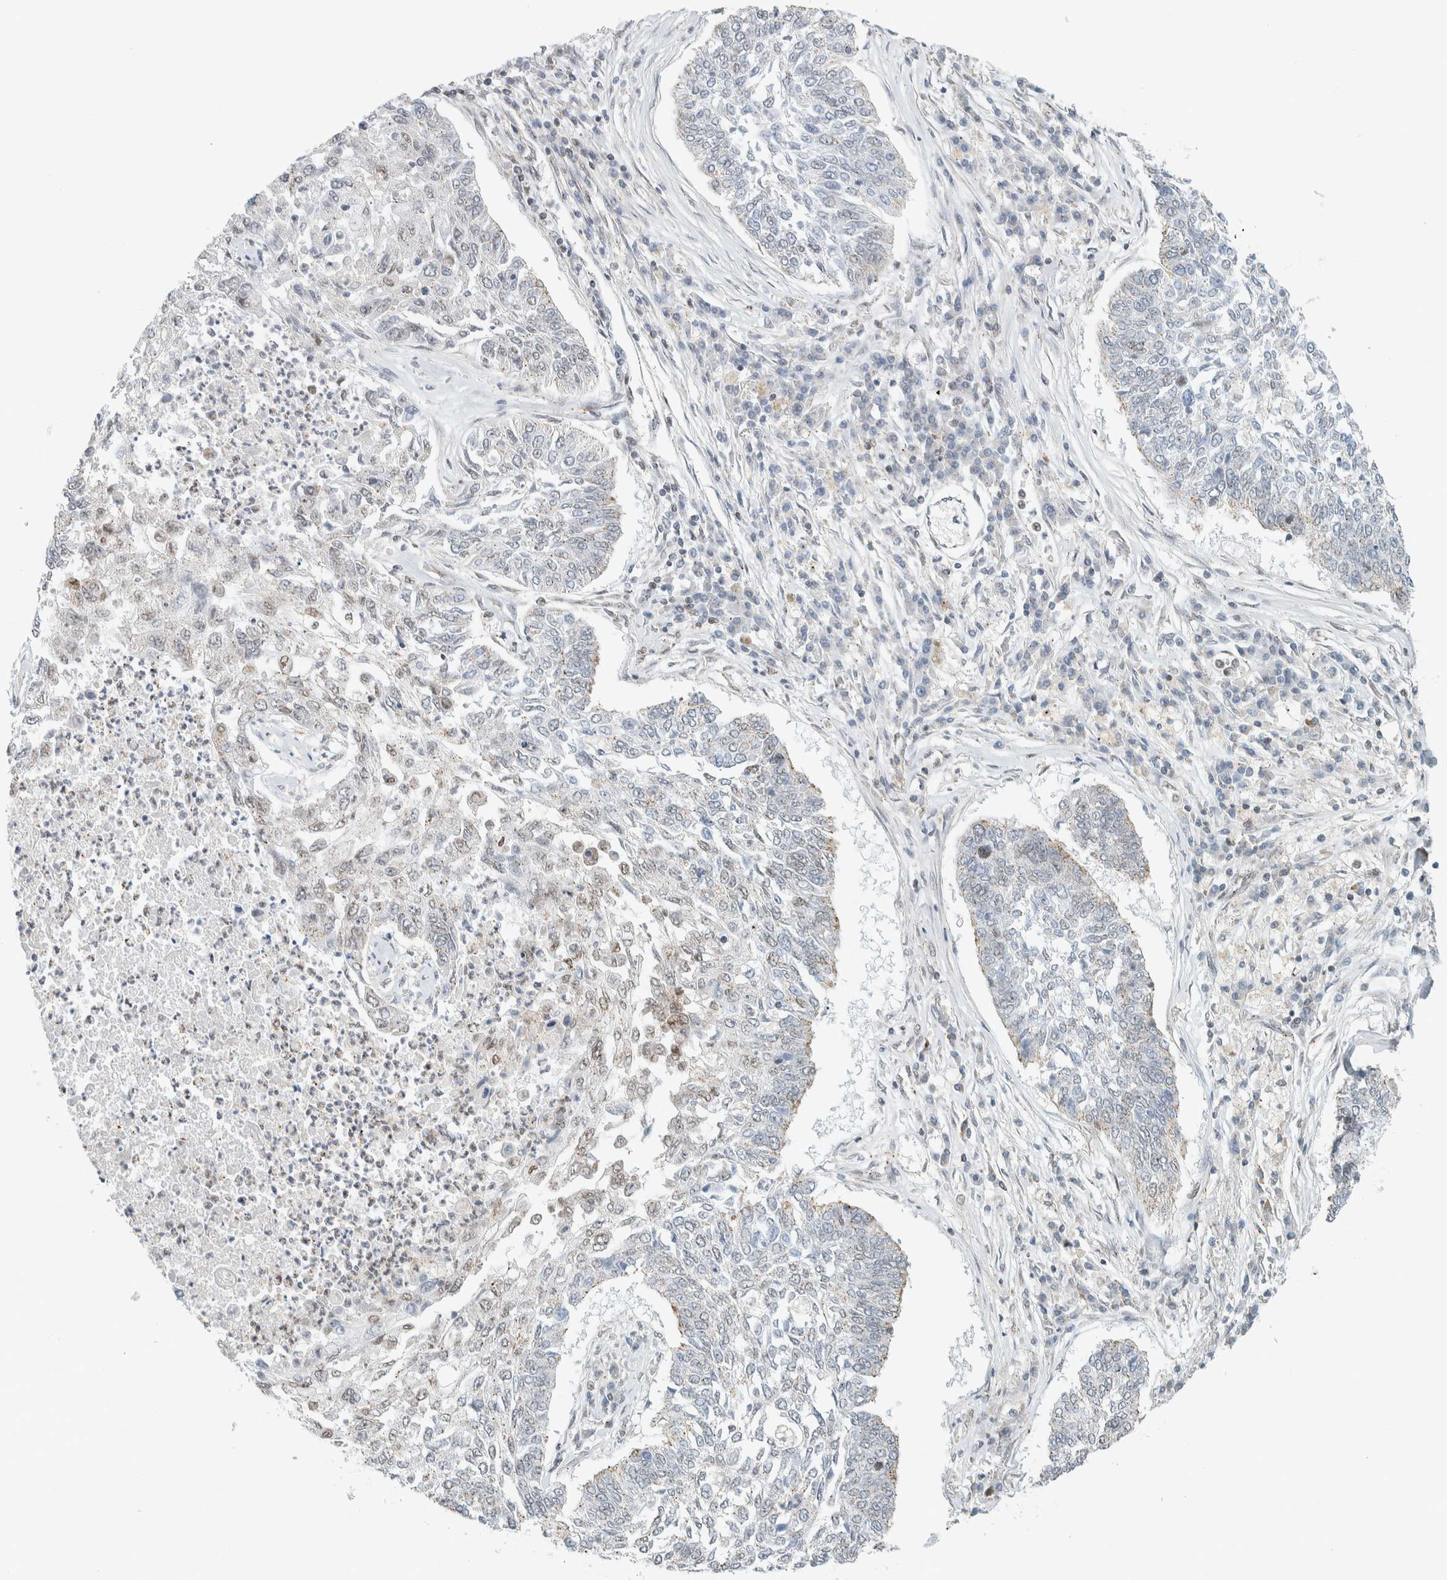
{"staining": {"intensity": "weak", "quantity": "<25%", "location": "cytoplasmic/membranous,nuclear"}, "tissue": "lung cancer", "cell_type": "Tumor cells", "image_type": "cancer", "snomed": [{"axis": "morphology", "description": "Normal tissue, NOS"}, {"axis": "morphology", "description": "Squamous cell carcinoma, NOS"}, {"axis": "topography", "description": "Cartilage tissue"}, {"axis": "topography", "description": "Bronchus"}, {"axis": "topography", "description": "Lung"}], "caption": "Tumor cells show no significant staining in squamous cell carcinoma (lung). The staining is performed using DAB (3,3'-diaminobenzidine) brown chromogen with nuclei counter-stained in using hematoxylin.", "gene": "TFE3", "patient": {"sex": "female", "age": 49}}